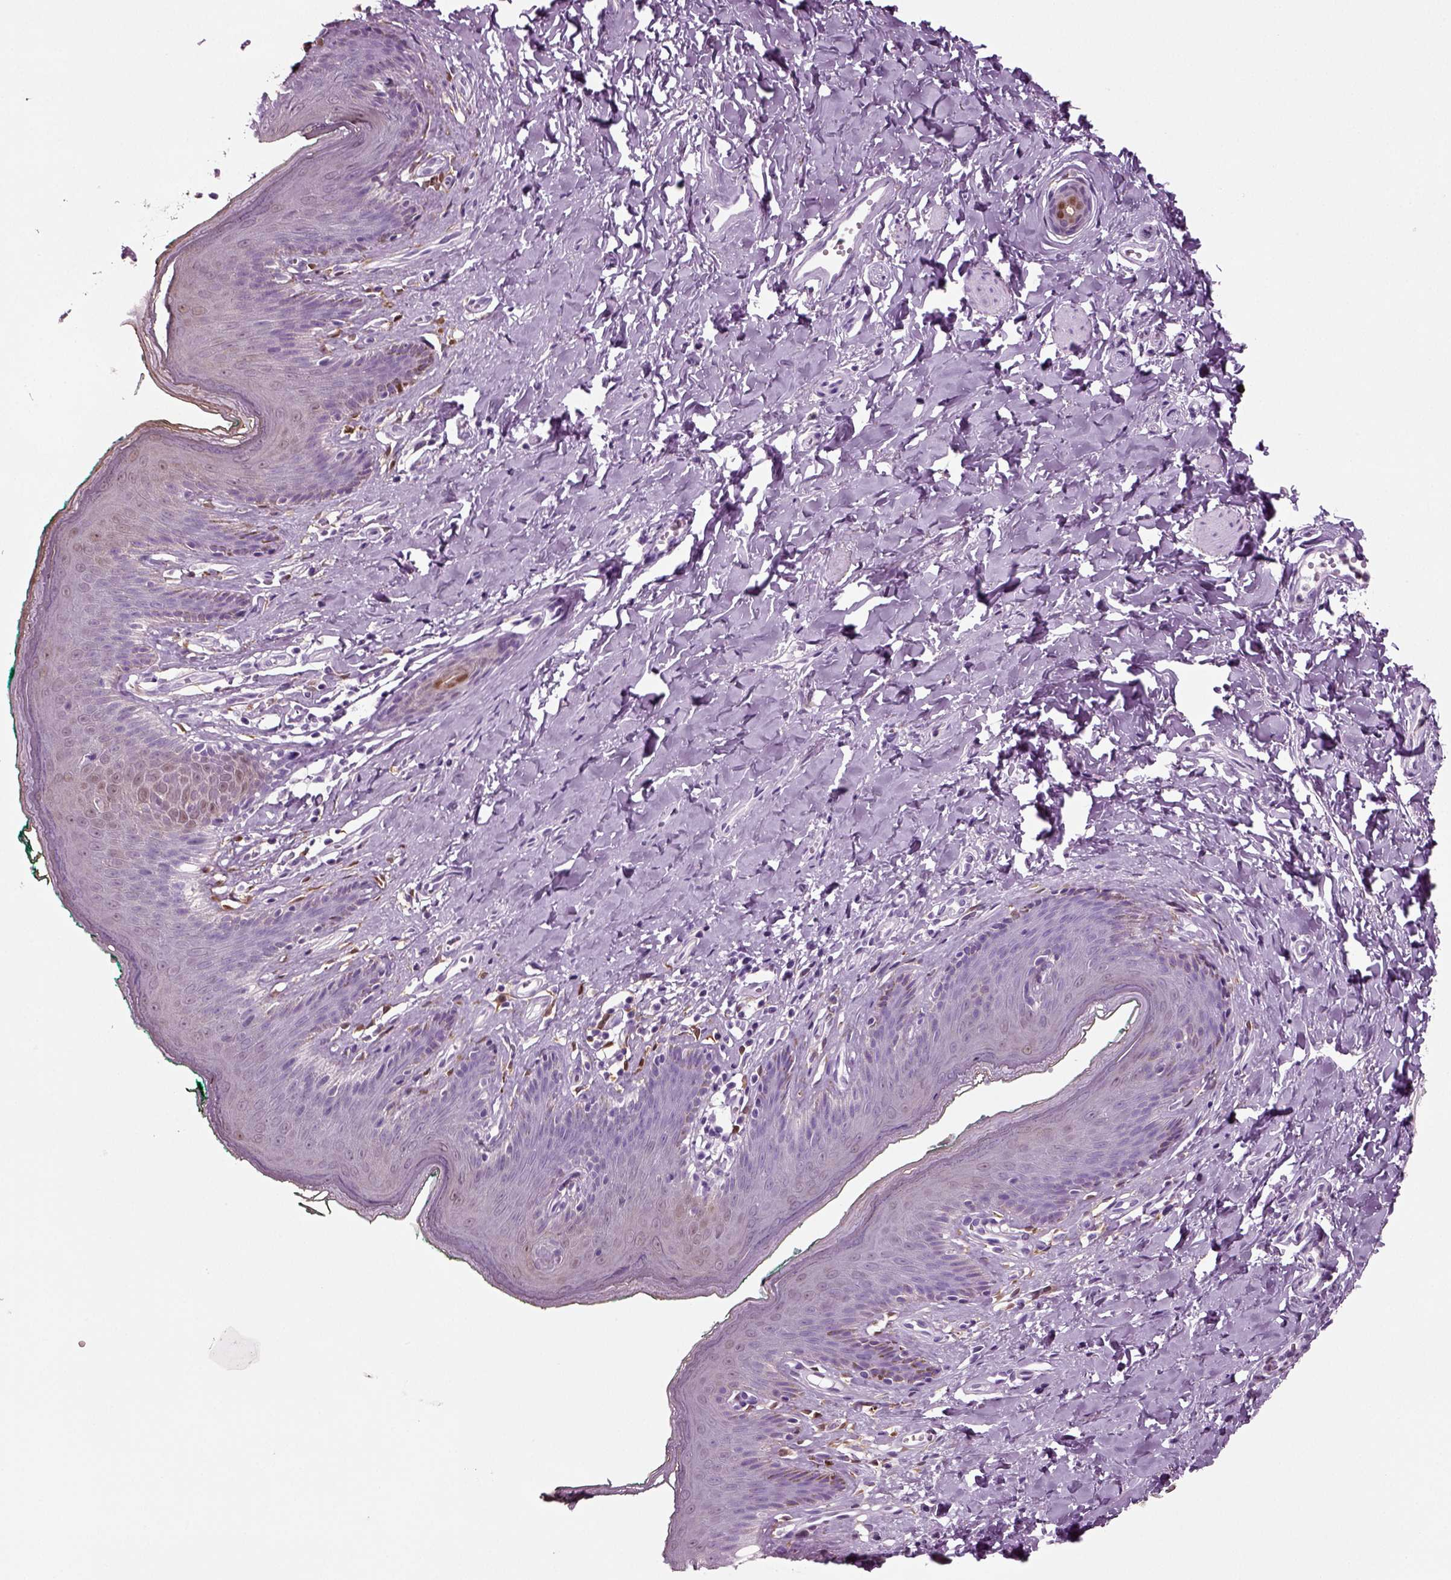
{"staining": {"intensity": "negative", "quantity": "none", "location": "none"}, "tissue": "skin", "cell_type": "Epidermal cells", "image_type": "normal", "snomed": [{"axis": "morphology", "description": "Normal tissue, NOS"}, {"axis": "topography", "description": "Vulva"}], "caption": "Immunohistochemical staining of normal human skin shows no significant expression in epidermal cells.", "gene": "CRABP1", "patient": {"sex": "female", "age": 66}}